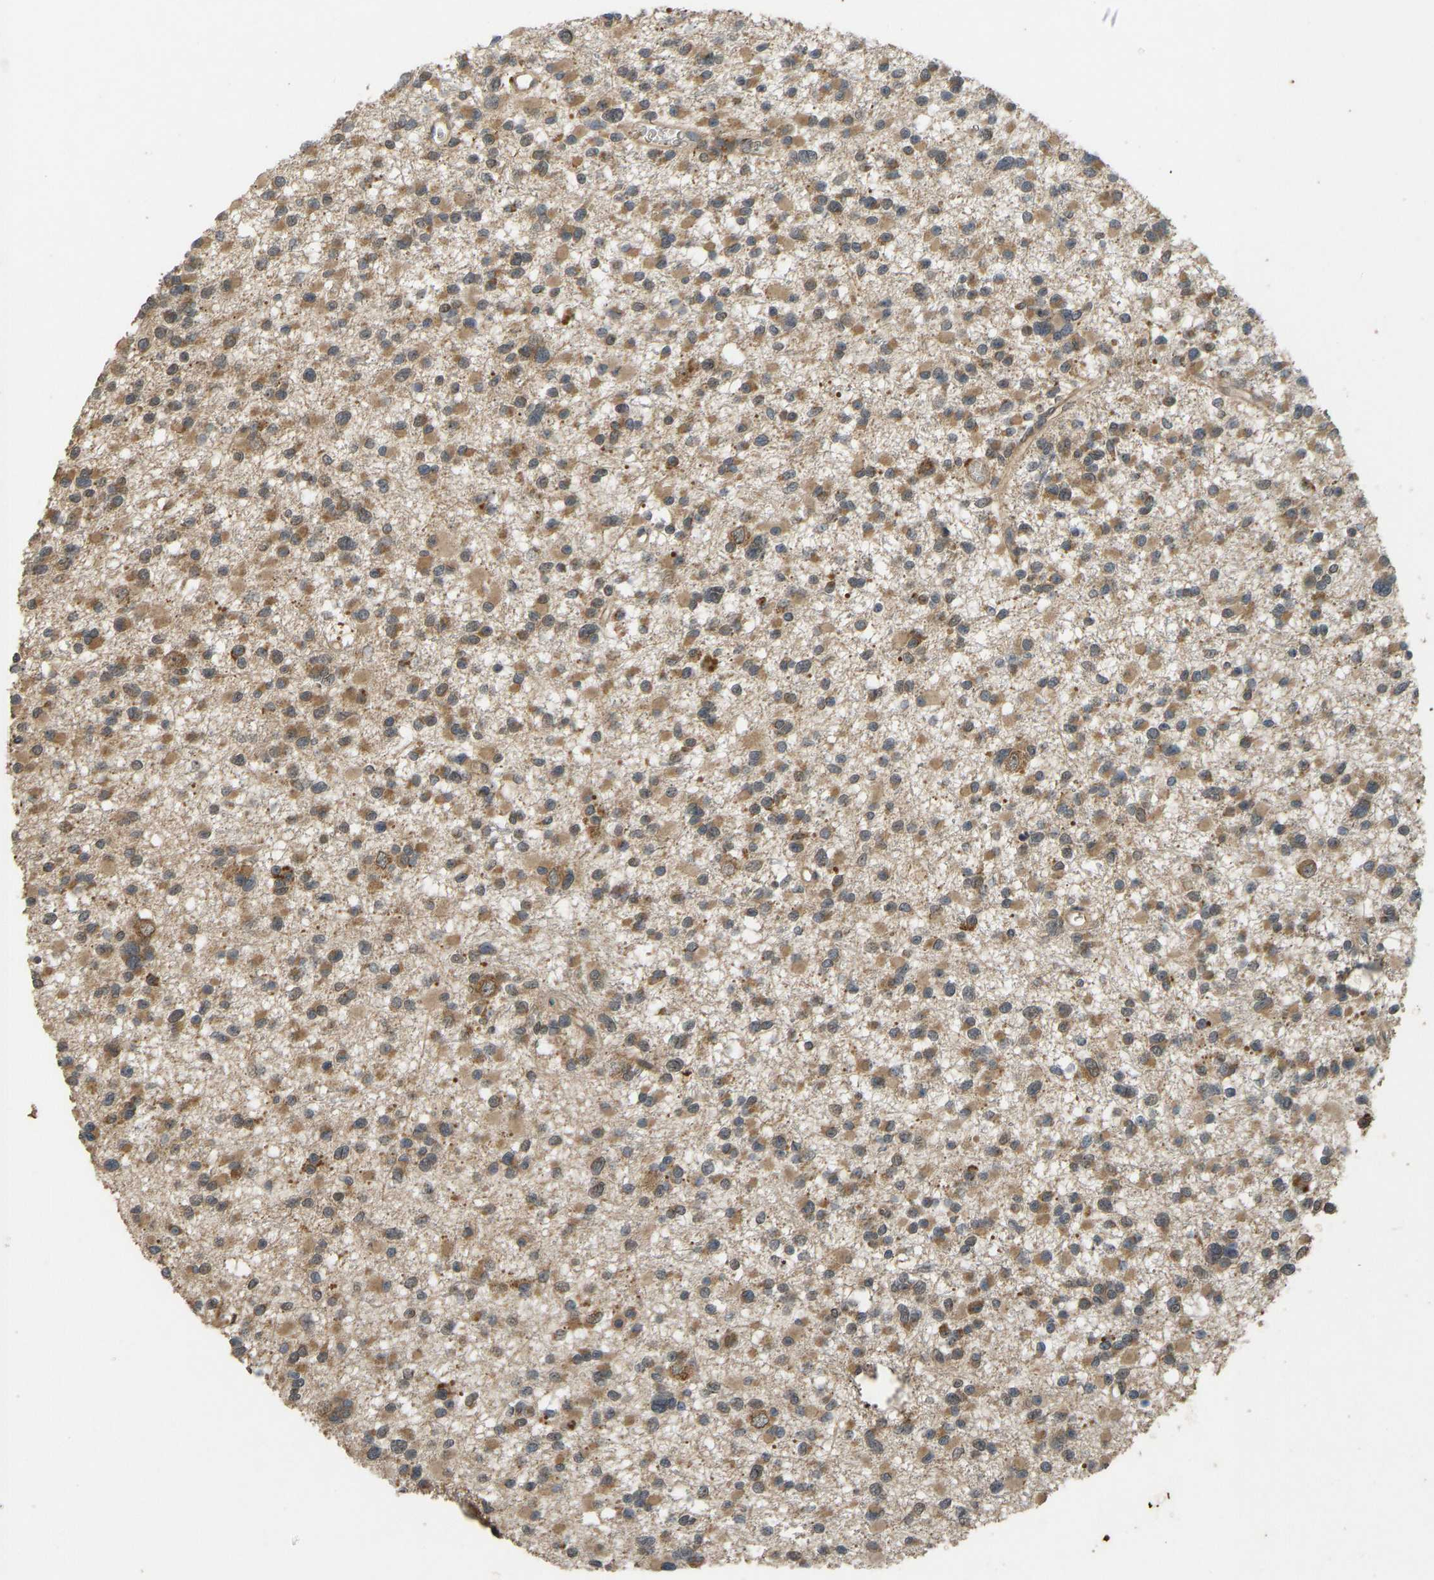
{"staining": {"intensity": "moderate", "quantity": ">75%", "location": "cytoplasmic/membranous"}, "tissue": "glioma", "cell_type": "Tumor cells", "image_type": "cancer", "snomed": [{"axis": "morphology", "description": "Glioma, malignant, Low grade"}, {"axis": "topography", "description": "Brain"}], "caption": "This photomicrograph demonstrates malignant glioma (low-grade) stained with immunohistochemistry to label a protein in brown. The cytoplasmic/membranous of tumor cells show moderate positivity for the protein. Nuclei are counter-stained blue.", "gene": "RPN2", "patient": {"sex": "female", "age": 22}}